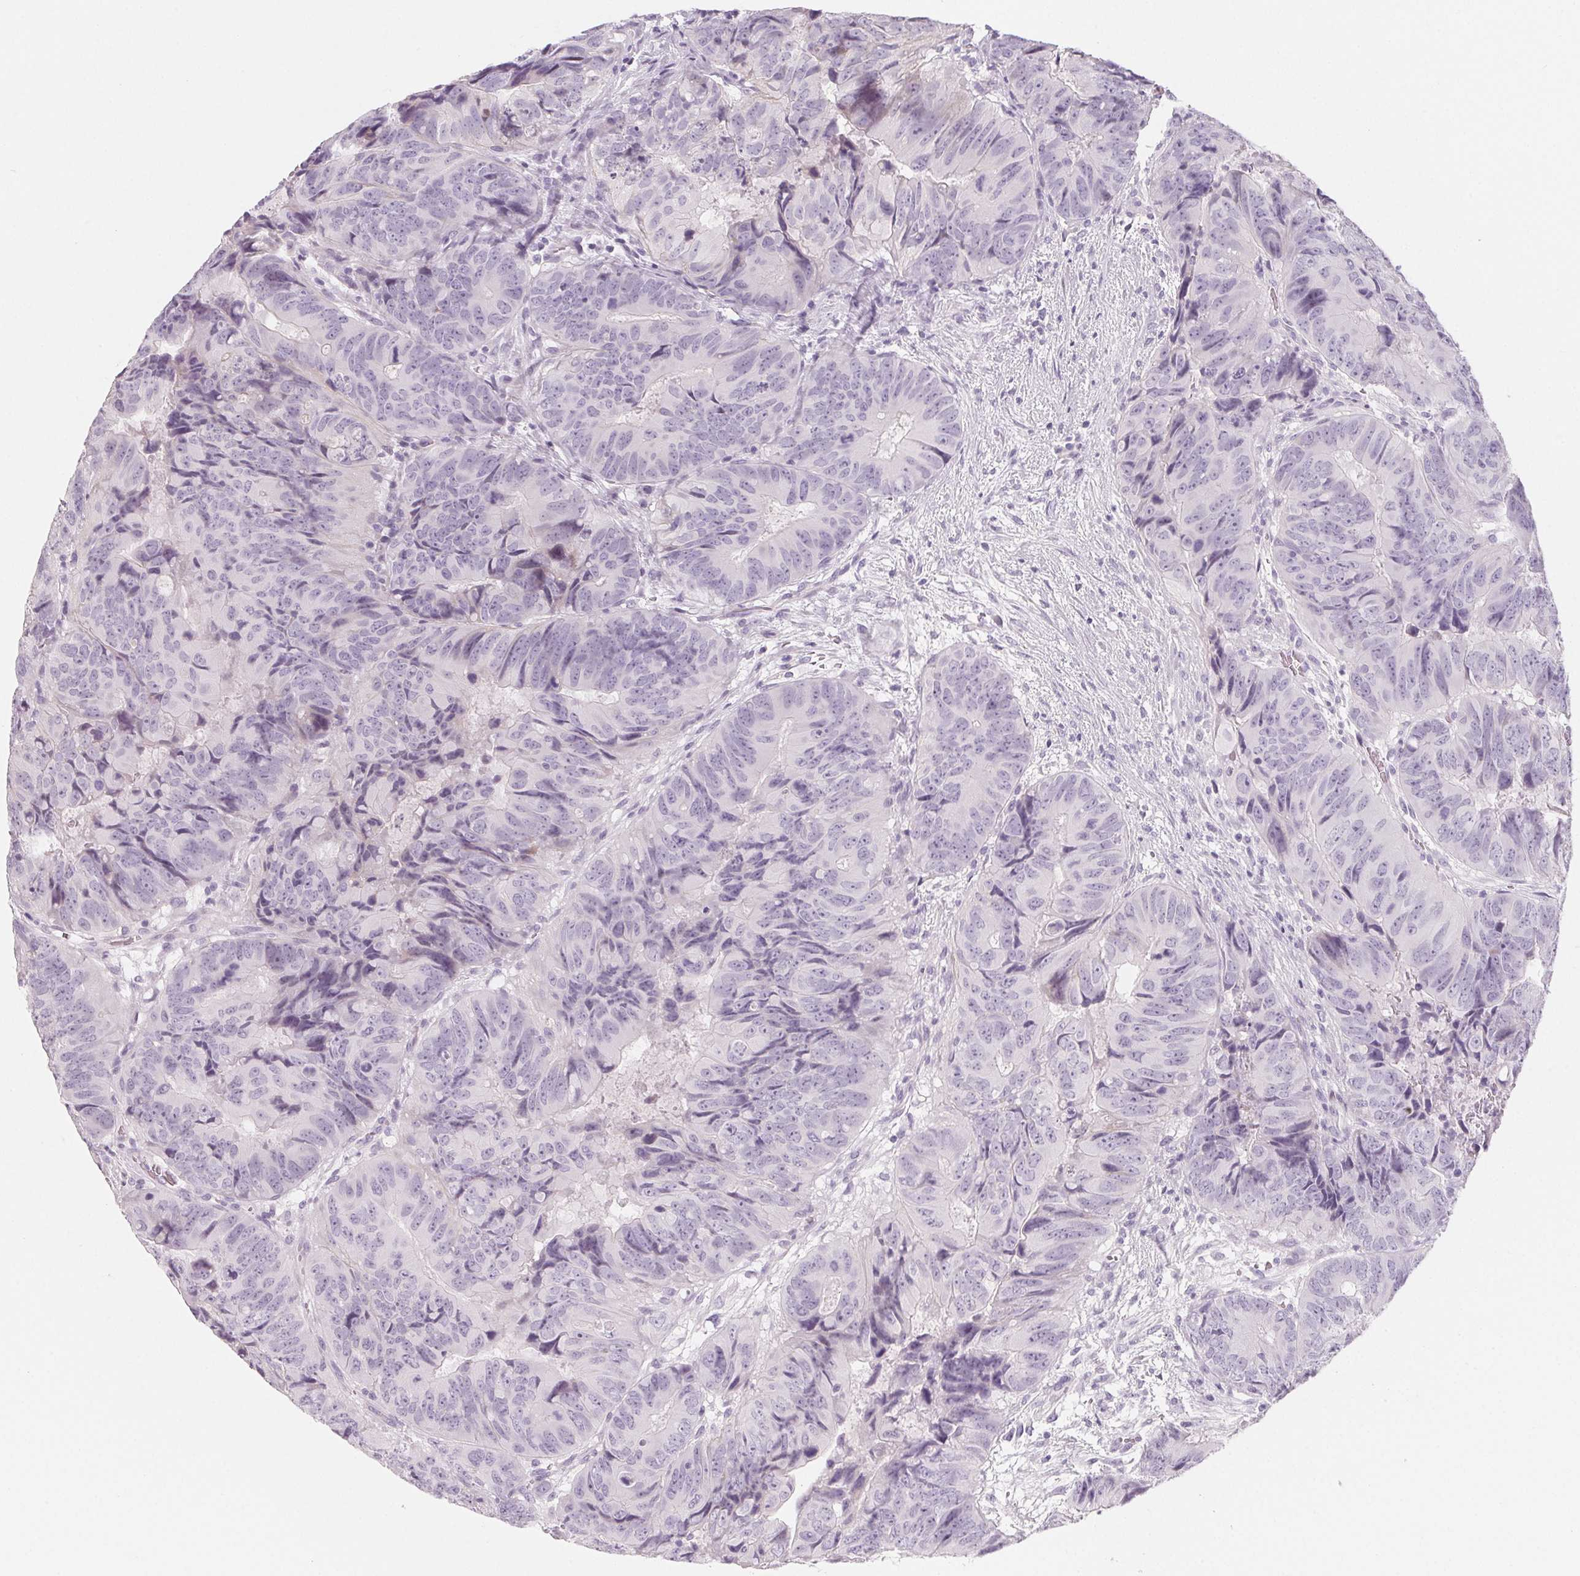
{"staining": {"intensity": "negative", "quantity": "none", "location": "none"}, "tissue": "colorectal cancer", "cell_type": "Tumor cells", "image_type": "cancer", "snomed": [{"axis": "morphology", "description": "Adenocarcinoma, NOS"}, {"axis": "topography", "description": "Colon"}], "caption": "IHC image of human adenocarcinoma (colorectal) stained for a protein (brown), which demonstrates no expression in tumor cells.", "gene": "SH3GL2", "patient": {"sex": "male", "age": 79}}